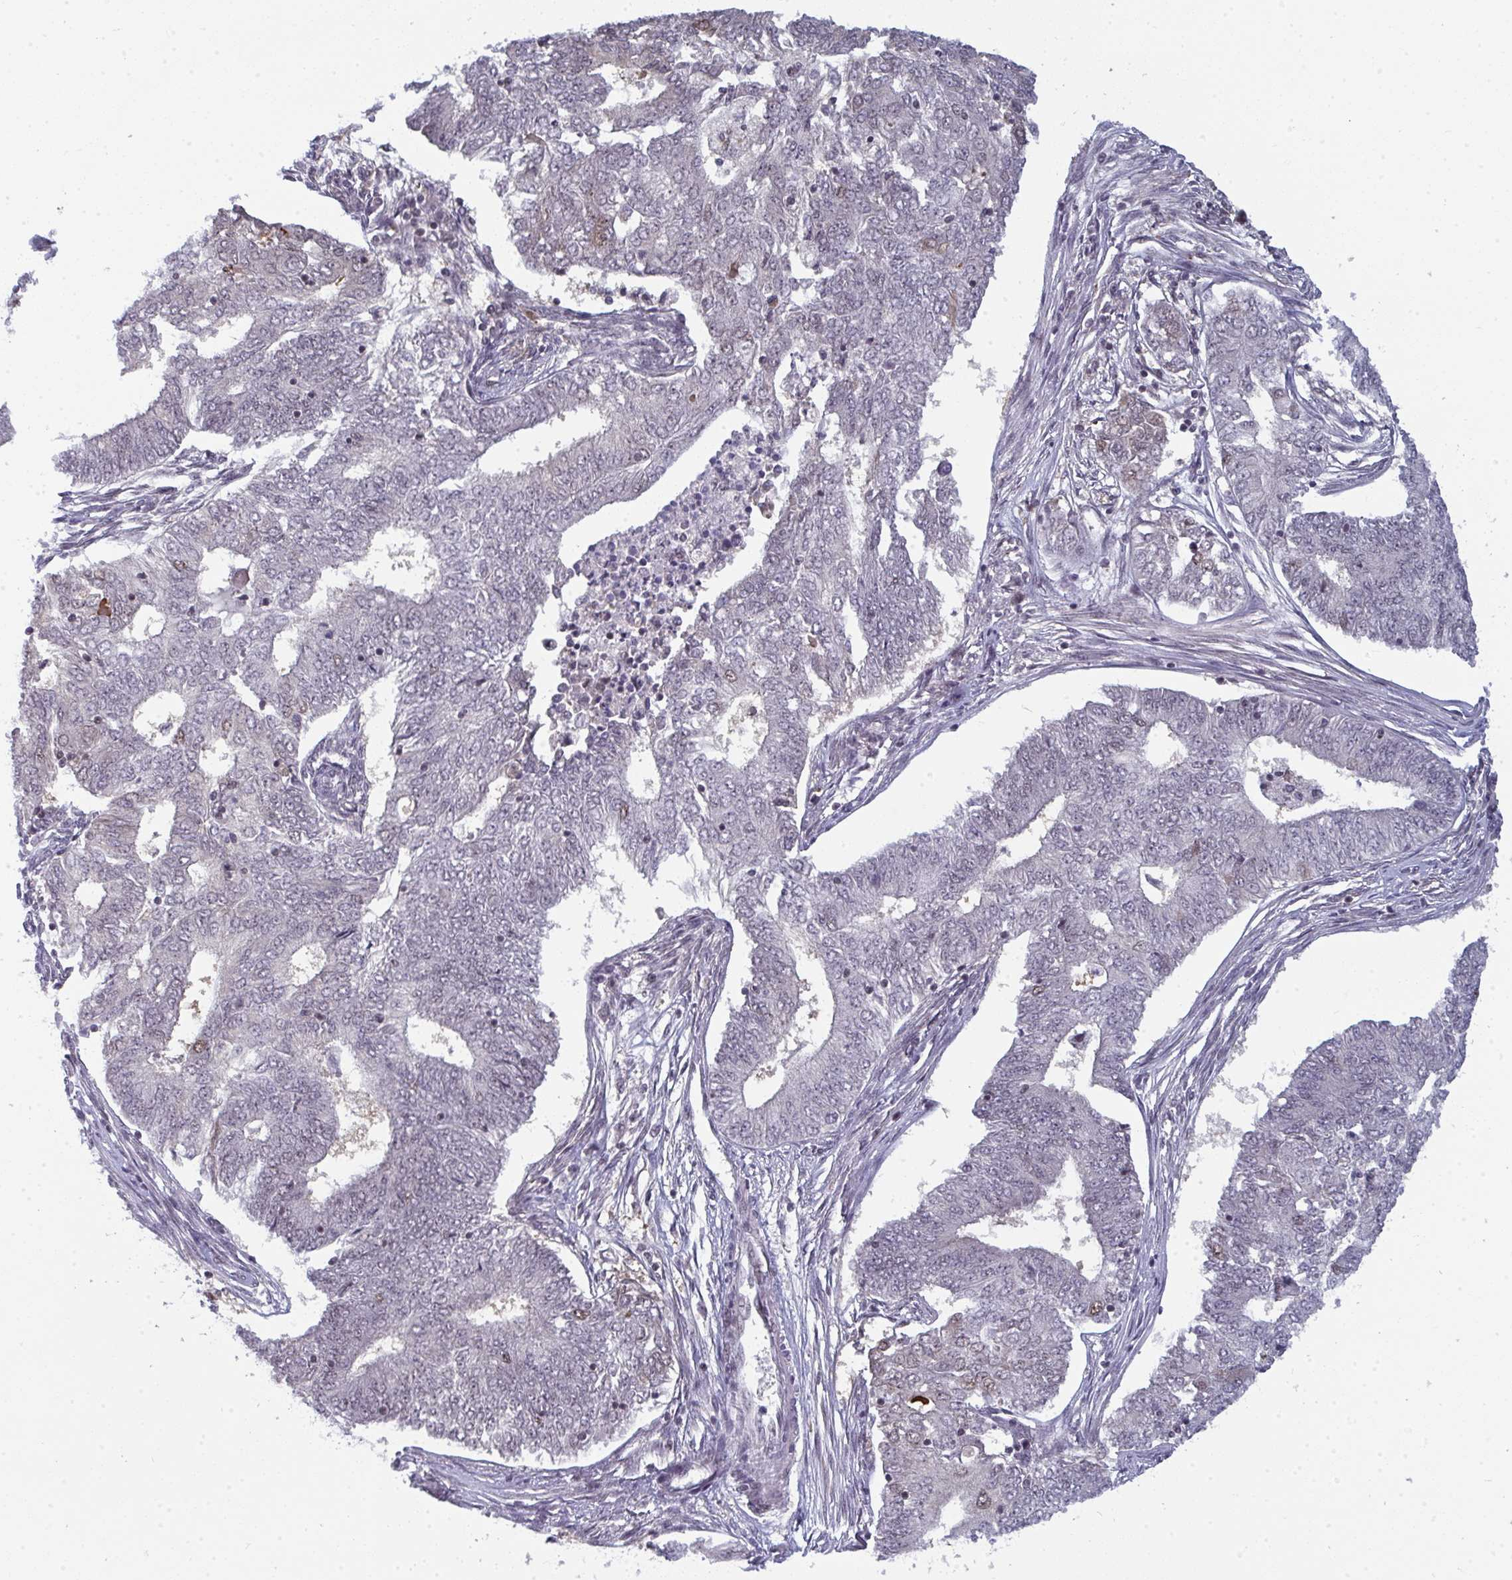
{"staining": {"intensity": "negative", "quantity": "none", "location": "none"}, "tissue": "endometrial cancer", "cell_type": "Tumor cells", "image_type": "cancer", "snomed": [{"axis": "morphology", "description": "Adenocarcinoma, NOS"}, {"axis": "topography", "description": "Endometrium"}], "caption": "Immunohistochemistry micrograph of human endometrial cancer (adenocarcinoma) stained for a protein (brown), which displays no positivity in tumor cells.", "gene": "ATF1", "patient": {"sex": "female", "age": 62}}